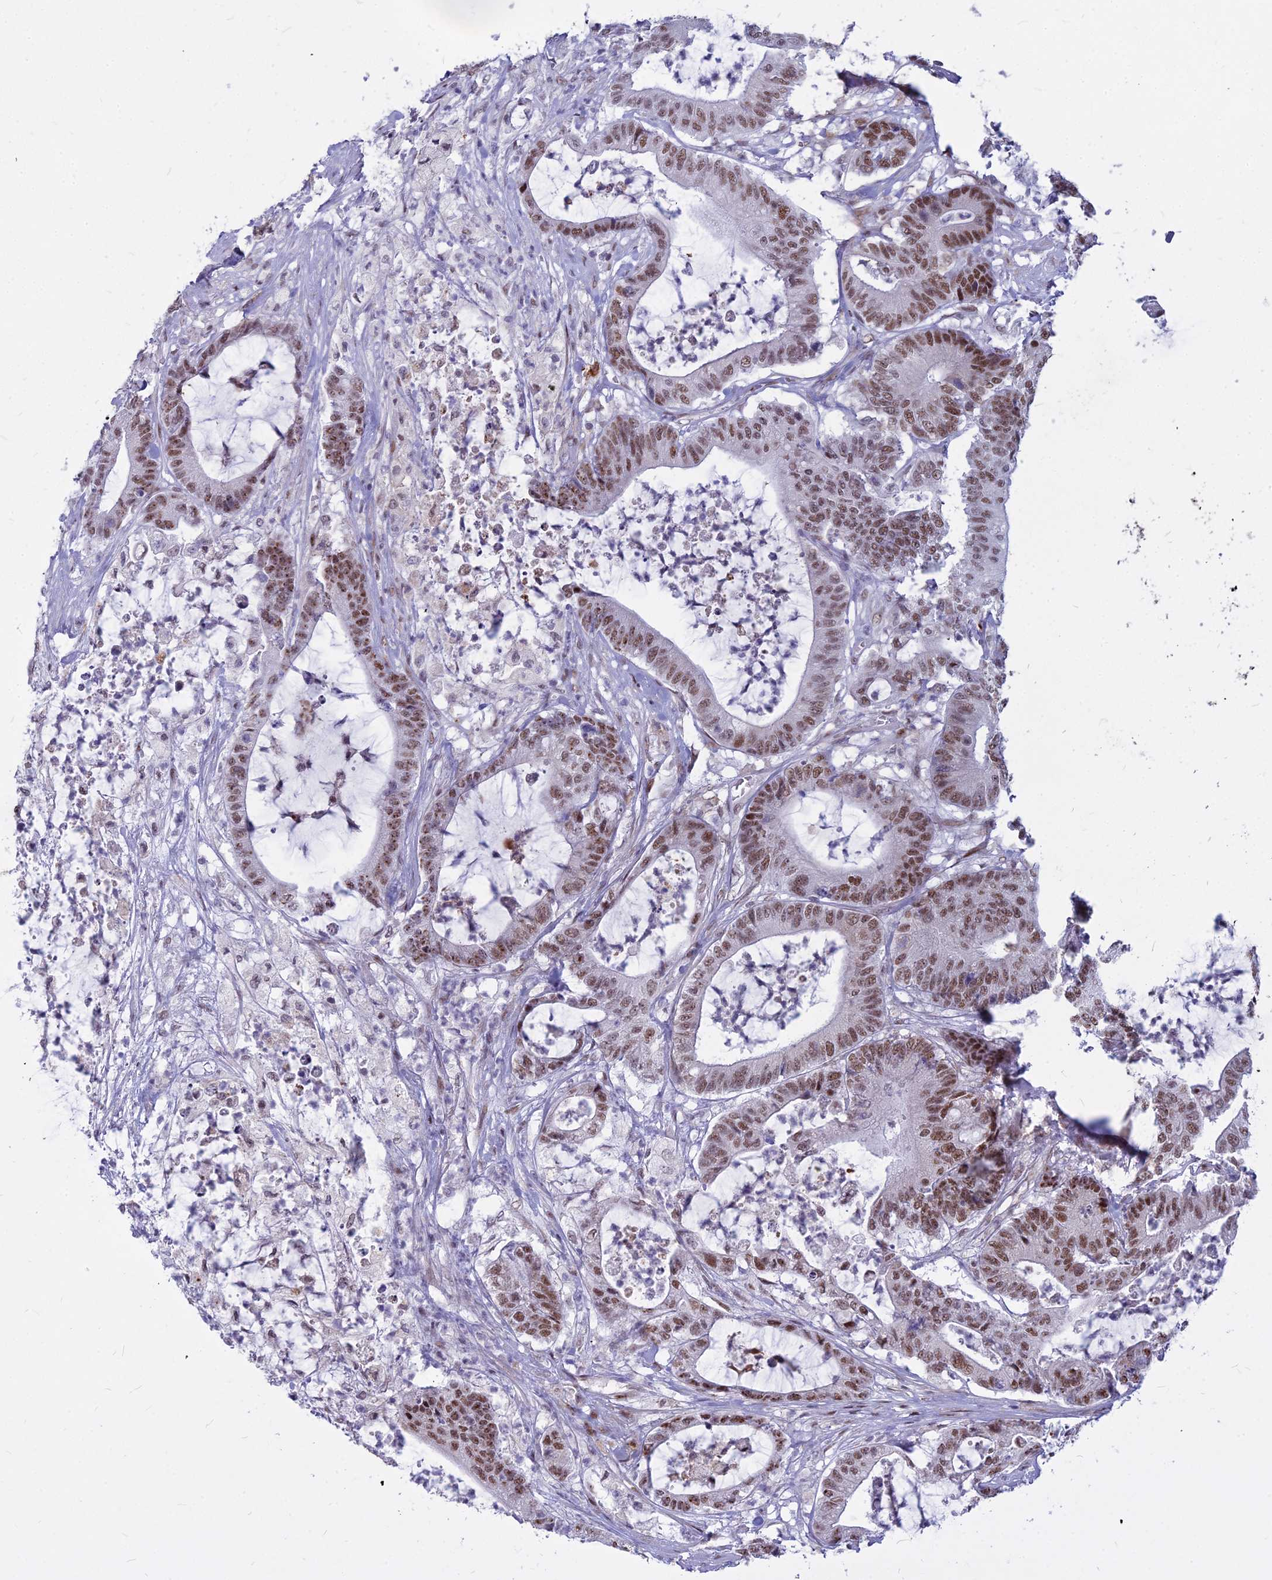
{"staining": {"intensity": "moderate", "quantity": ">75%", "location": "nuclear"}, "tissue": "colorectal cancer", "cell_type": "Tumor cells", "image_type": "cancer", "snomed": [{"axis": "morphology", "description": "Adenocarcinoma, NOS"}, {"axis": "topography", "description": "Colon"}], "caption": "Protein analysis of colorectal adenocarcinoma tissue exhibits moderate nuclear positivity in approximately >75% of tumor cells.", "gene": "ALG10", "patient": {"sex": "female", "age": 84}}